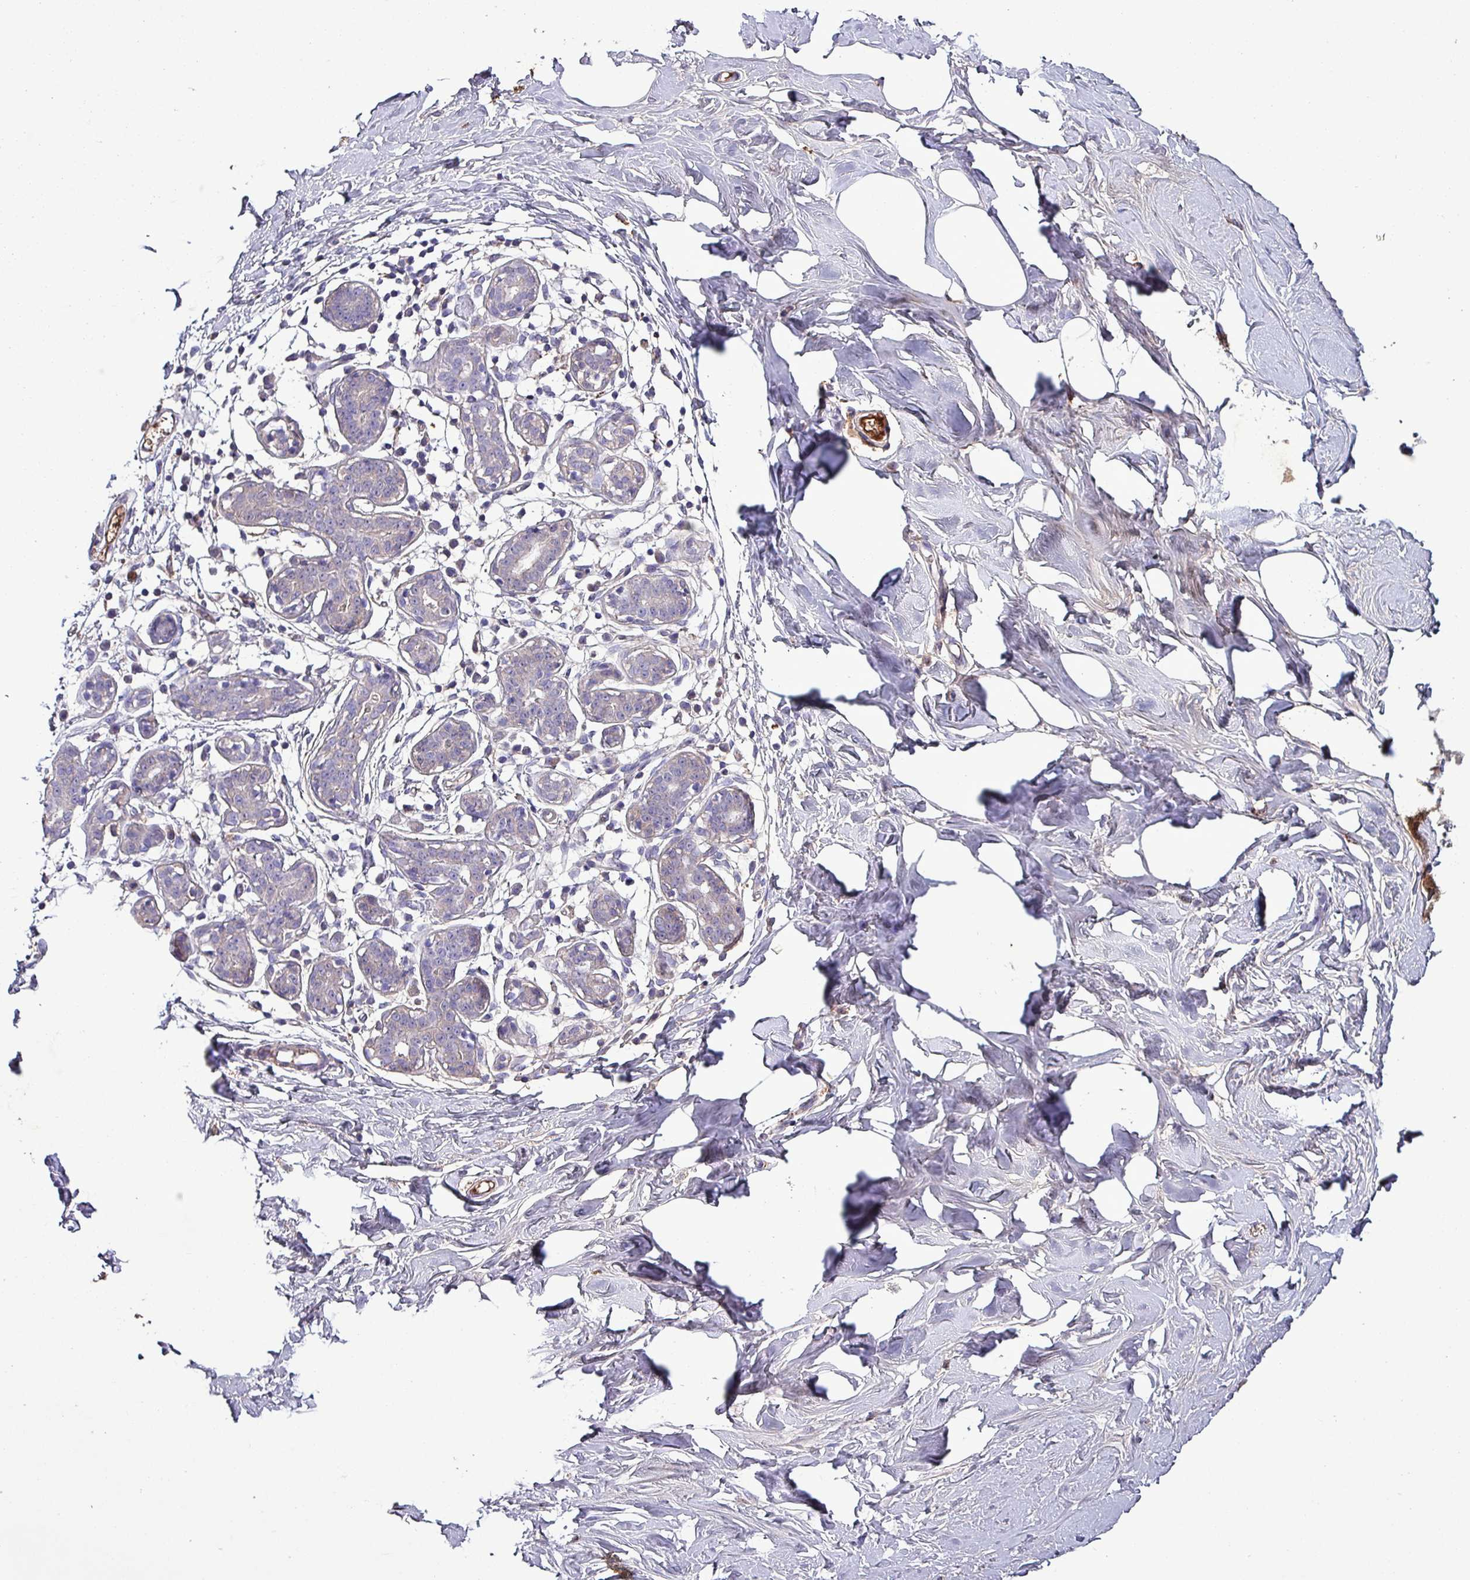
{"staining": {"intensity": "negative", "quantity": "none", "location": "none"}, "tissue": "breast", "cell_type": "Adipocytes", "image_type": "normal", "snomed": [{"axis": "morphology", "description": "Normal tissue, NOS"}, {"axis": "topography", "description": "Breast"}], "caption": "Breast stained for a protein using immunohistochemistry (IHC) reveals no positivity adipocytes.", "gene": "HPR", "patient": {"sex": "female", "age": 27}}